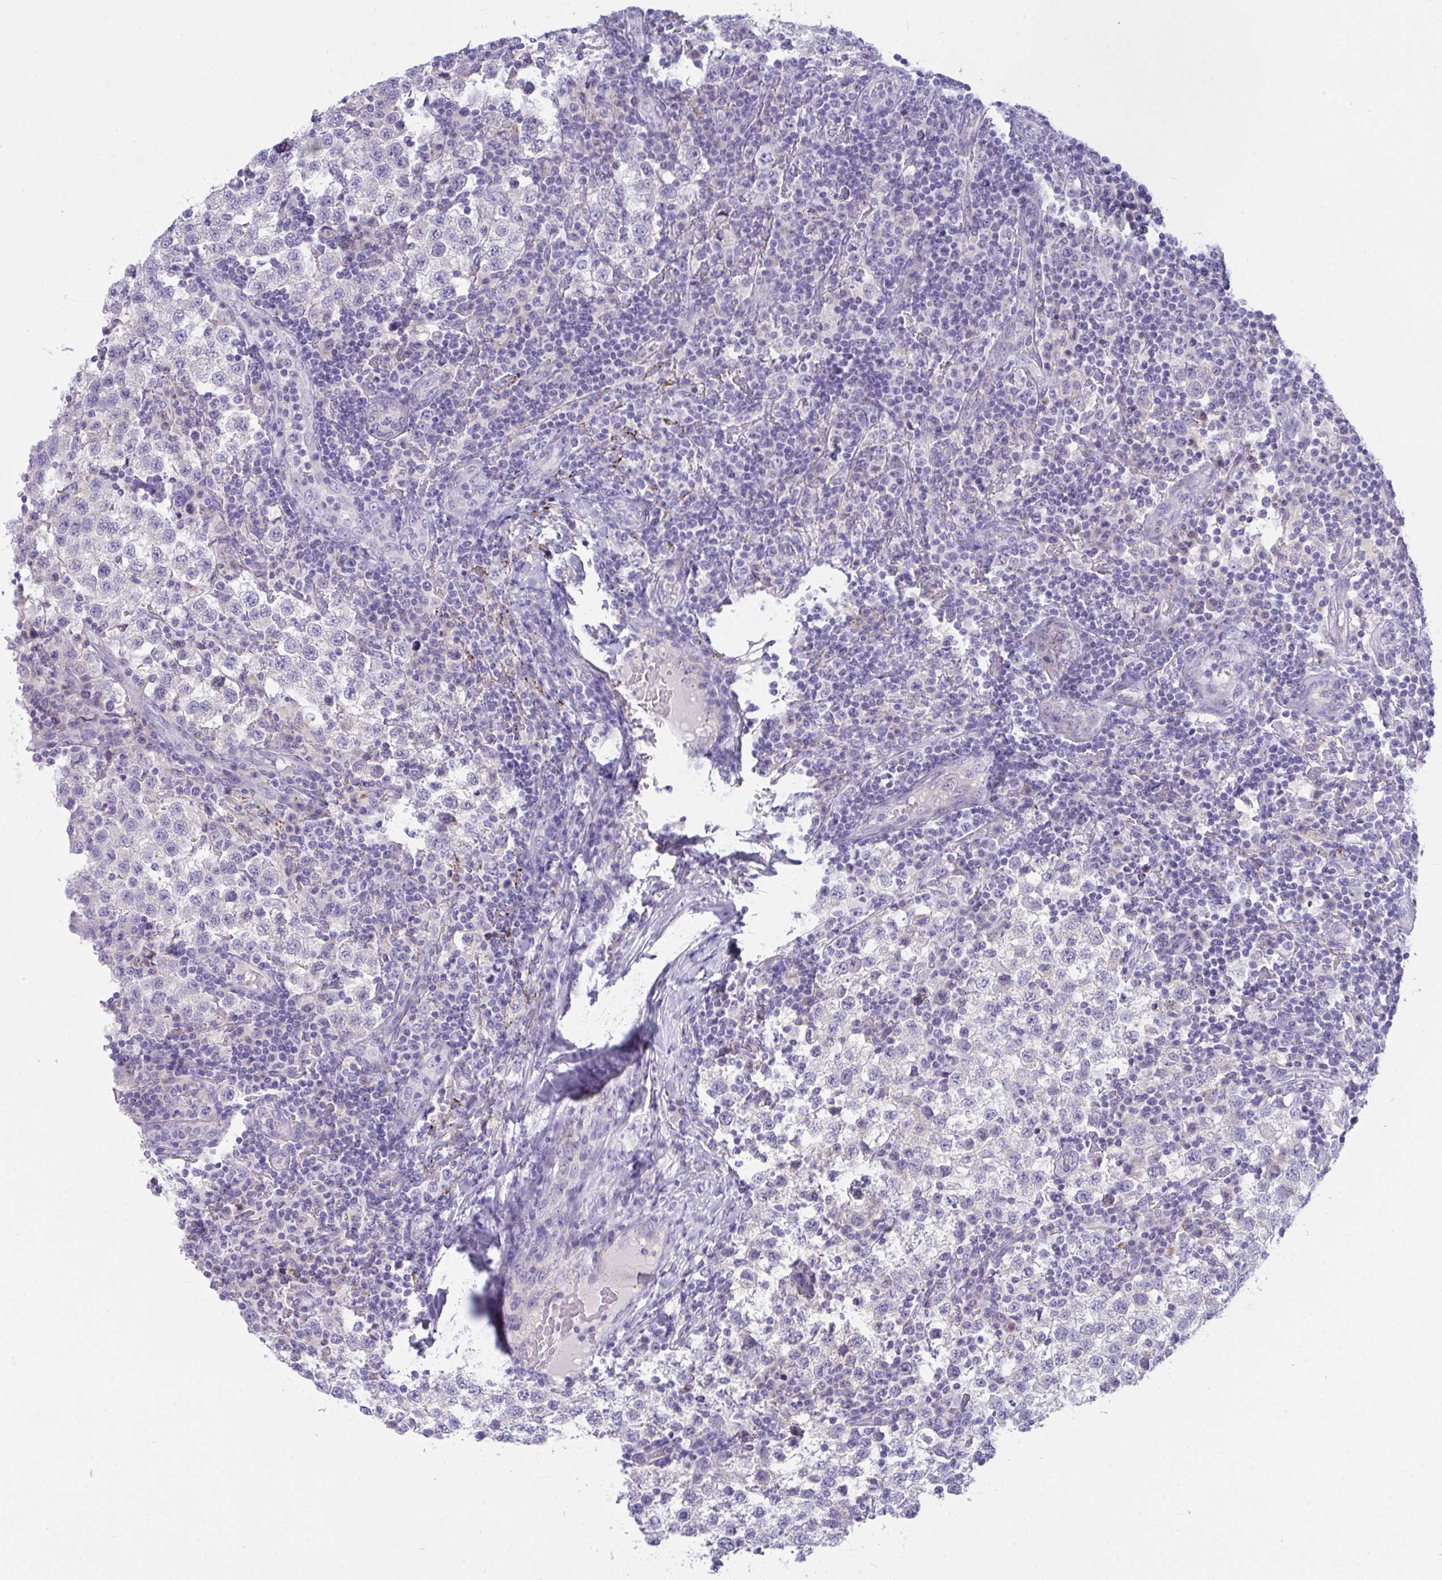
{"staining": {"intensity": "negative", "quantity": "none", "location": "none"}, "tissue": "testis cancer", "cell_type": "Tumor cells", "image_type": "cancer", "snomed": [{"axis": "morphology", "description": "Seminoma, NOS"}, {"axis": "topography", "description": "Testis"}], "caption": "Seminoma (testis) was stained to show a protein in brown. There is no significant positivity in tumor cells.", "gene": "SEMA6B", "patient": {"sex": "male", "age": 34}}